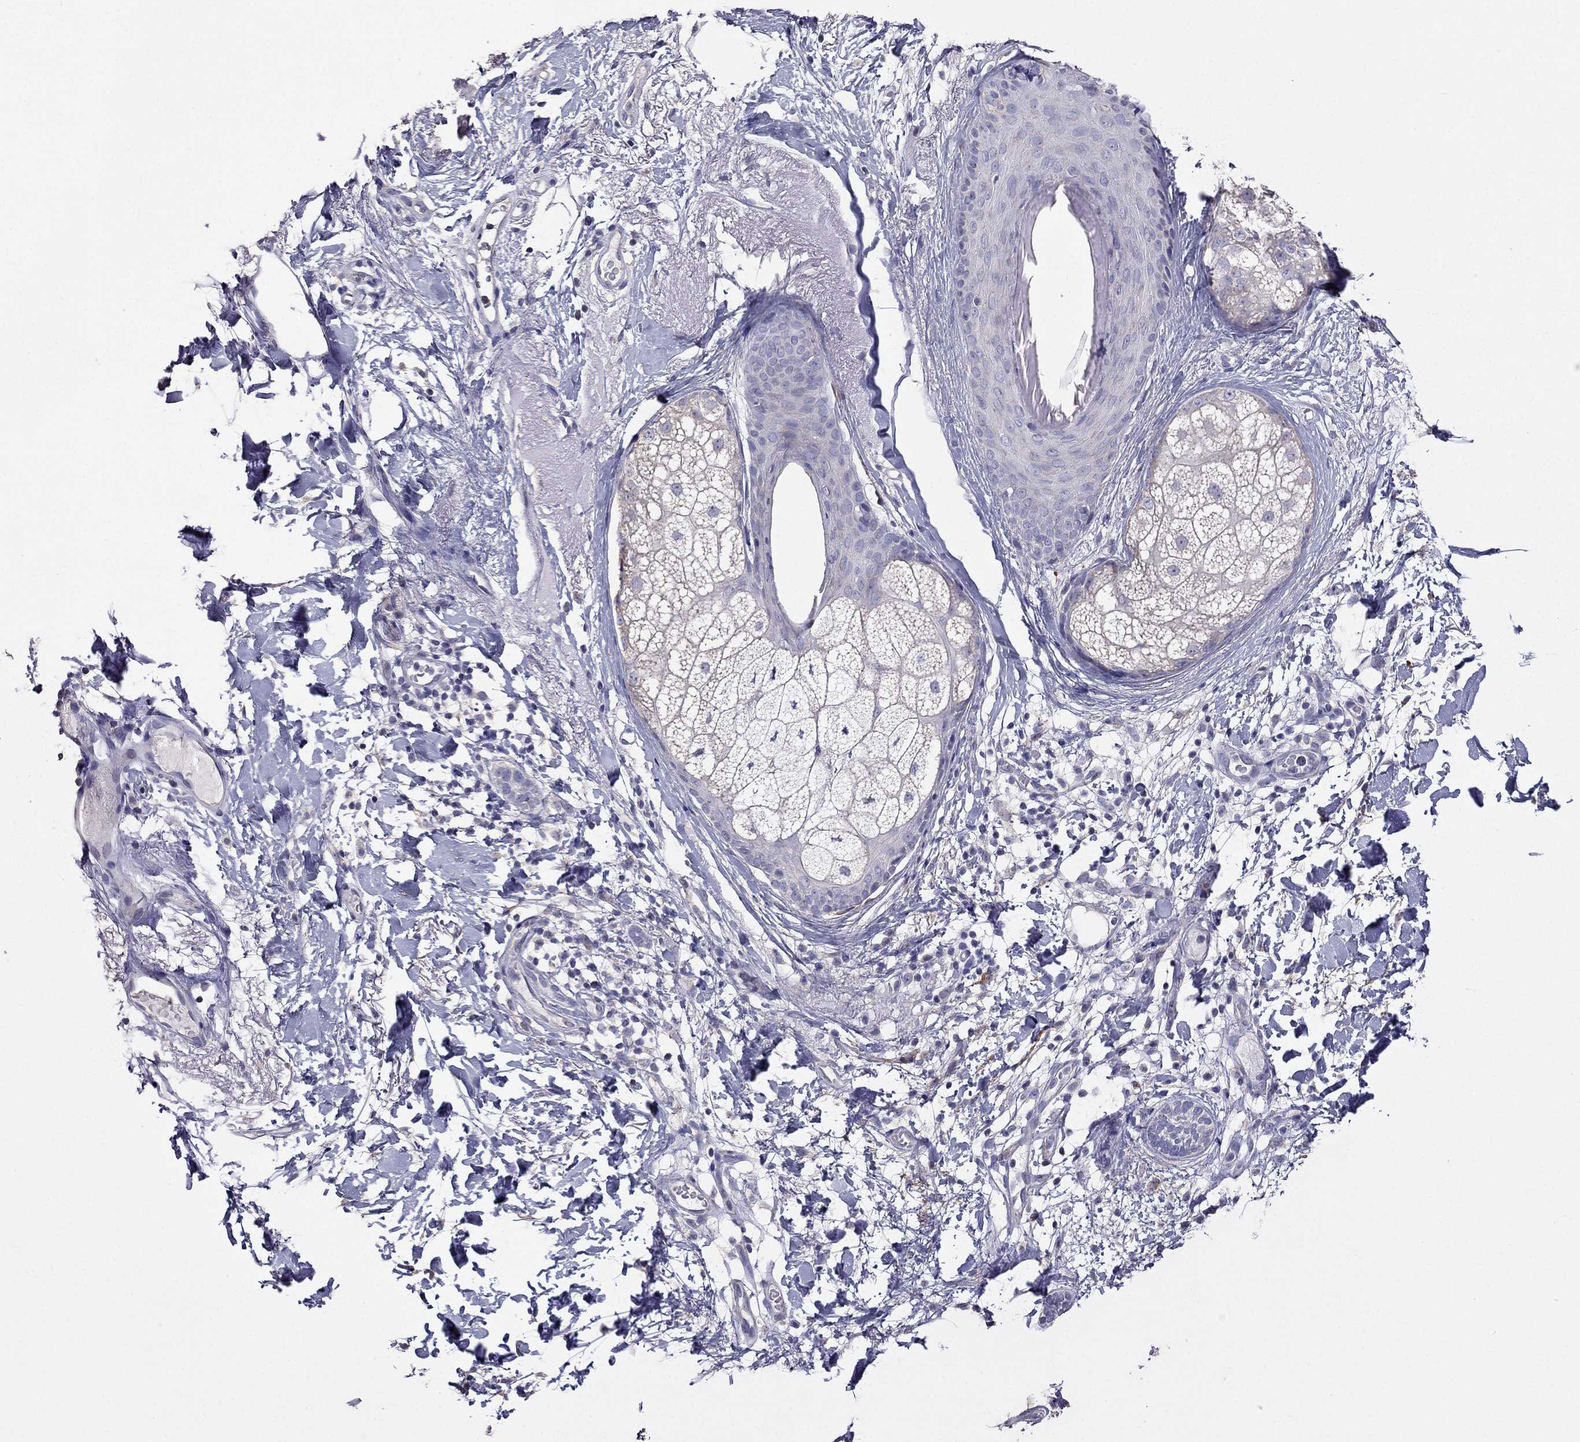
{"staining": {"intensity": "negative", "quantity": "none", "location": "none"}, "tissue": "skin cancer", "cell_type": "Tumor cells", "image_type": "cancer", "snomed": [{"axis": "morphology", "description": "Normal tissue, NOS"}, {"axis": "morphology", "description": "Basal cell carcinoma"}, {"axis": "topography", "description": "Skin"}], "caption": "Immunohistochemistry of human basal cell carcinoma (skin) displays no staining in tumor cells.", "gene": "AK5", "patient": {"sex": "male", "age": 84}}